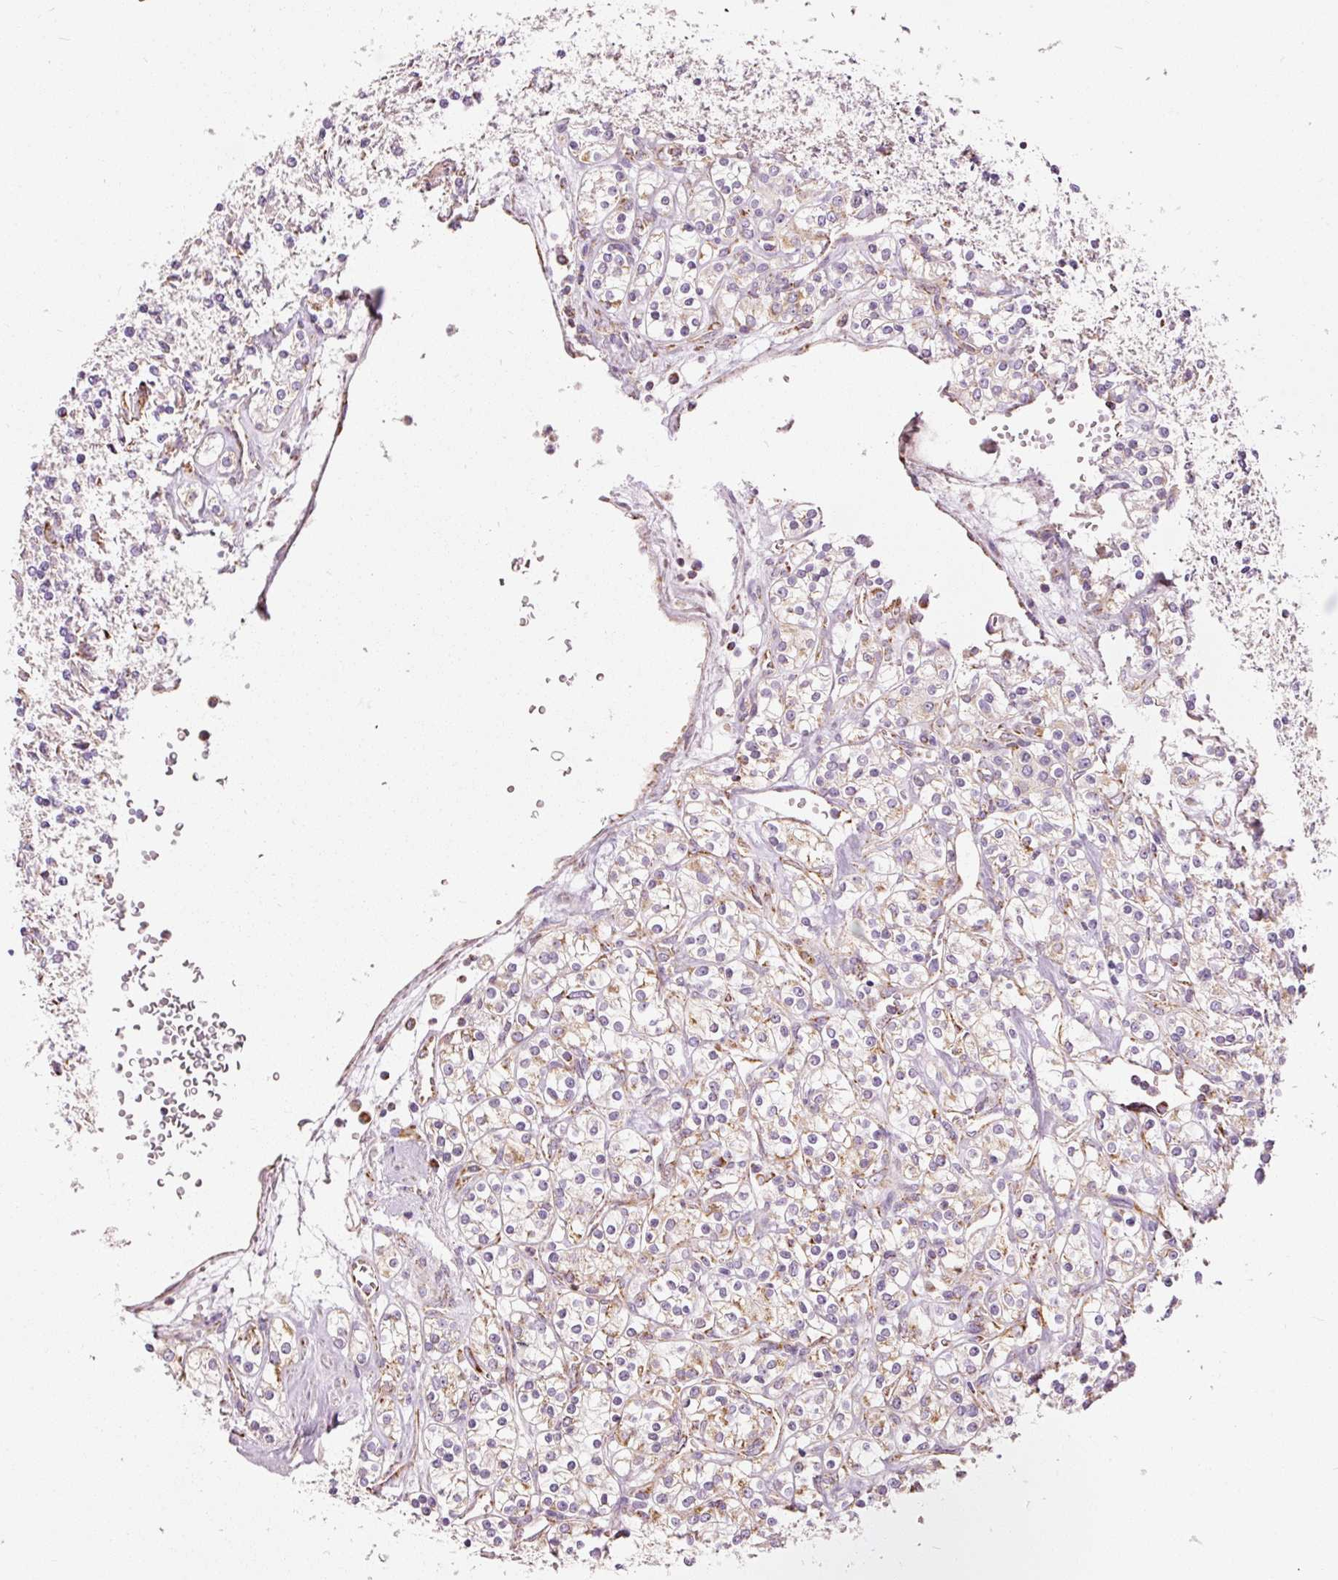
{"staining": {"intensity": "weak", "quantity": "25%-75%", "location": "cytoplasmic/membranous"}, "tissue": "renal cancer", "cell_type": "Tumor cells", "image_type": "cancer", "snomed": [{"axis": "morphology", "description": "Adenocarcinoma, NOS"}, {"axis": "topography", "description": "Kidney"}], "caption": "This is a photomicrograph of immunohistochemistry (IHC) staining of renal cancer (adenocarcinoma), which shows weak positivity in the cytoplasmic/membranous of tumor cells.", "gene": "NDUFB4", "patient": {"sex": "male", "age": 77}}